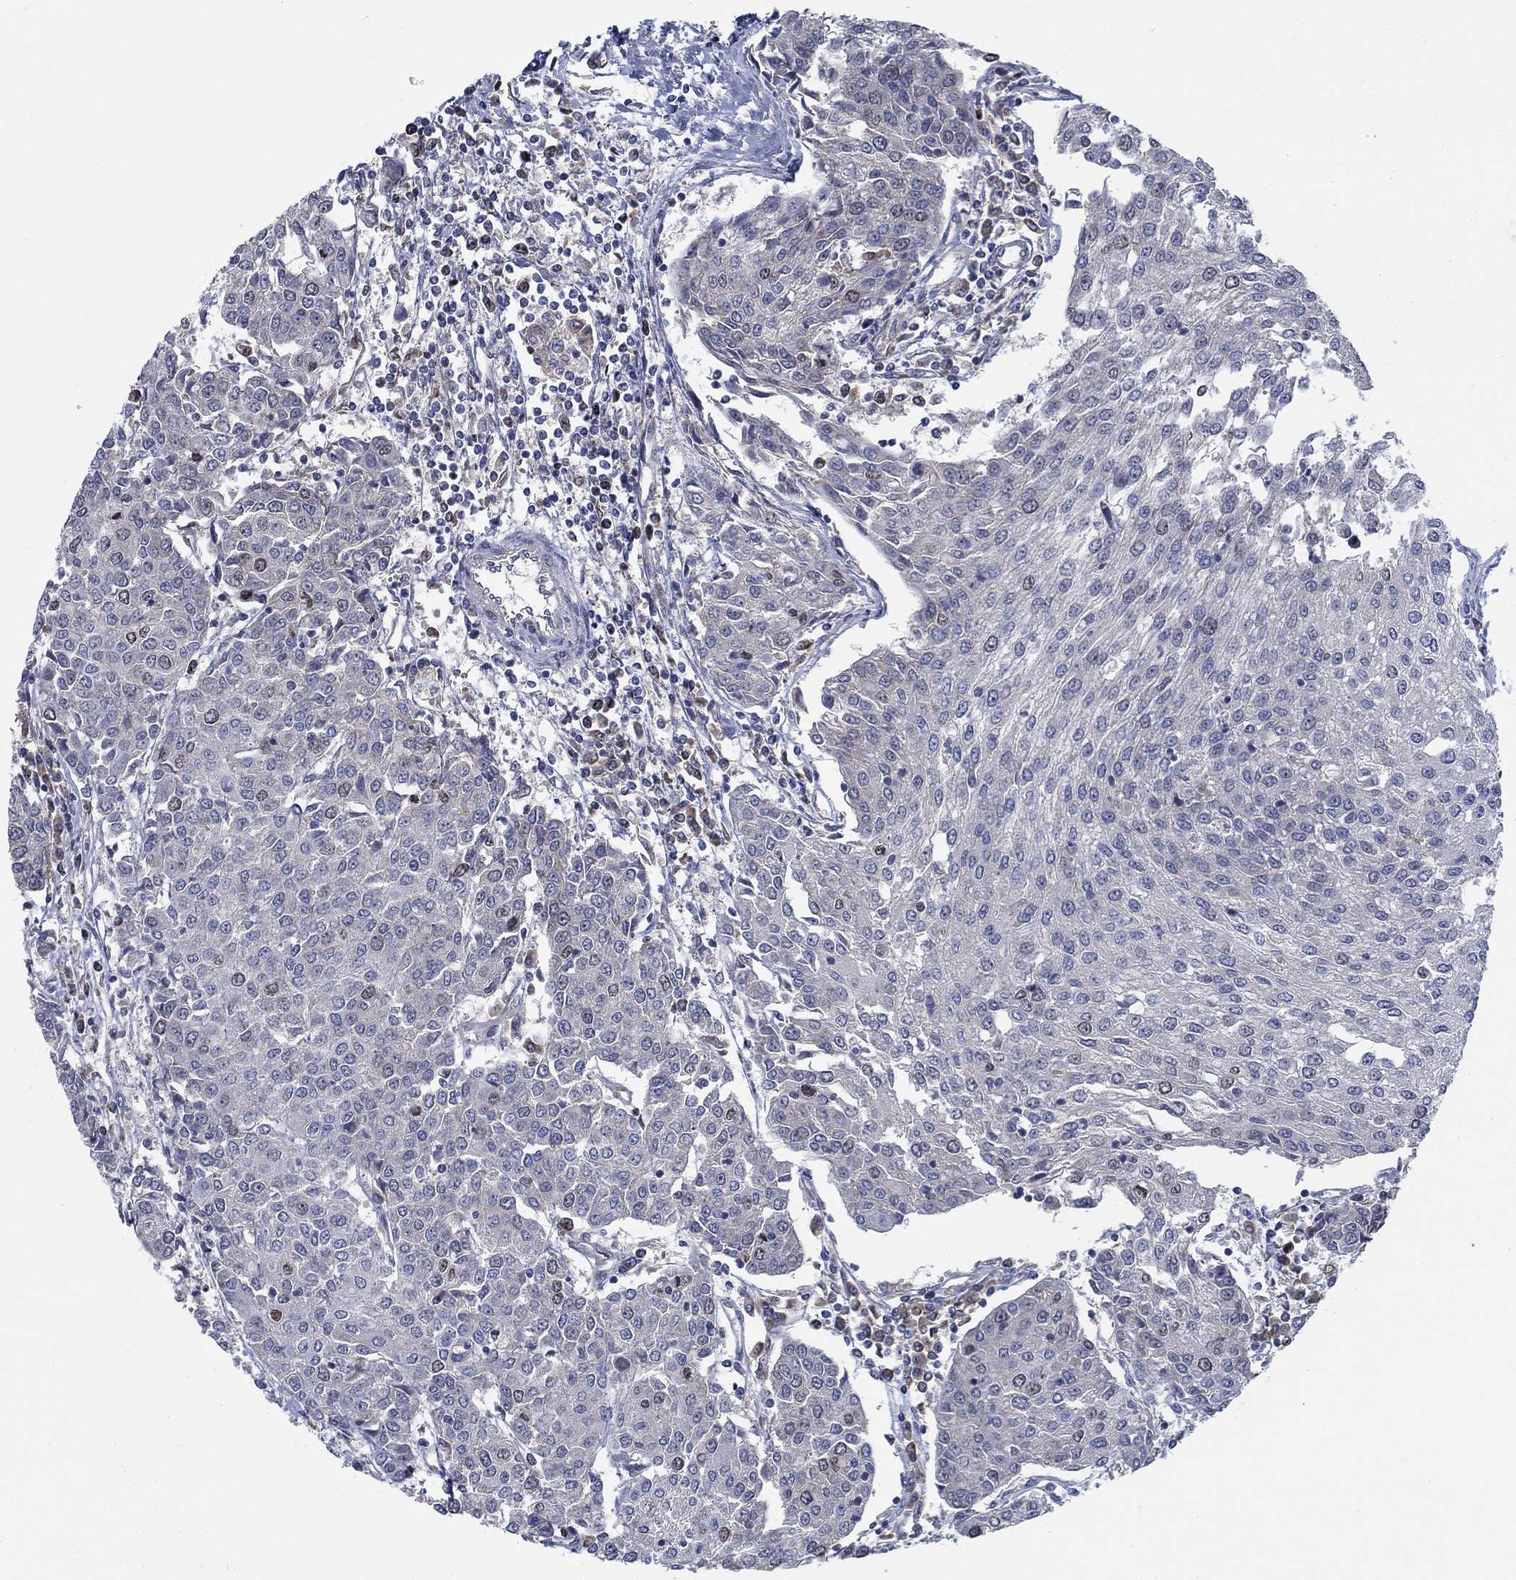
{"staining": {"intensity": "negative", "quantity": "none", "location": "none"}, "tissue": "urothelial cancer", "cell_type": "Tumor cells", "image_type": "cancer", "snomed": [{"axis": "morphology", "description": "Urothelial carcinoma, High grade"}, {"axis": "topography", "description": "Urinary bladder"}], "caption": "The photomicrograph displays no significant staining in tumor cells of high-grade urothelial carcinoma.", "gene": "MMP24", "patient": {"sex": "female", "age": 85}}